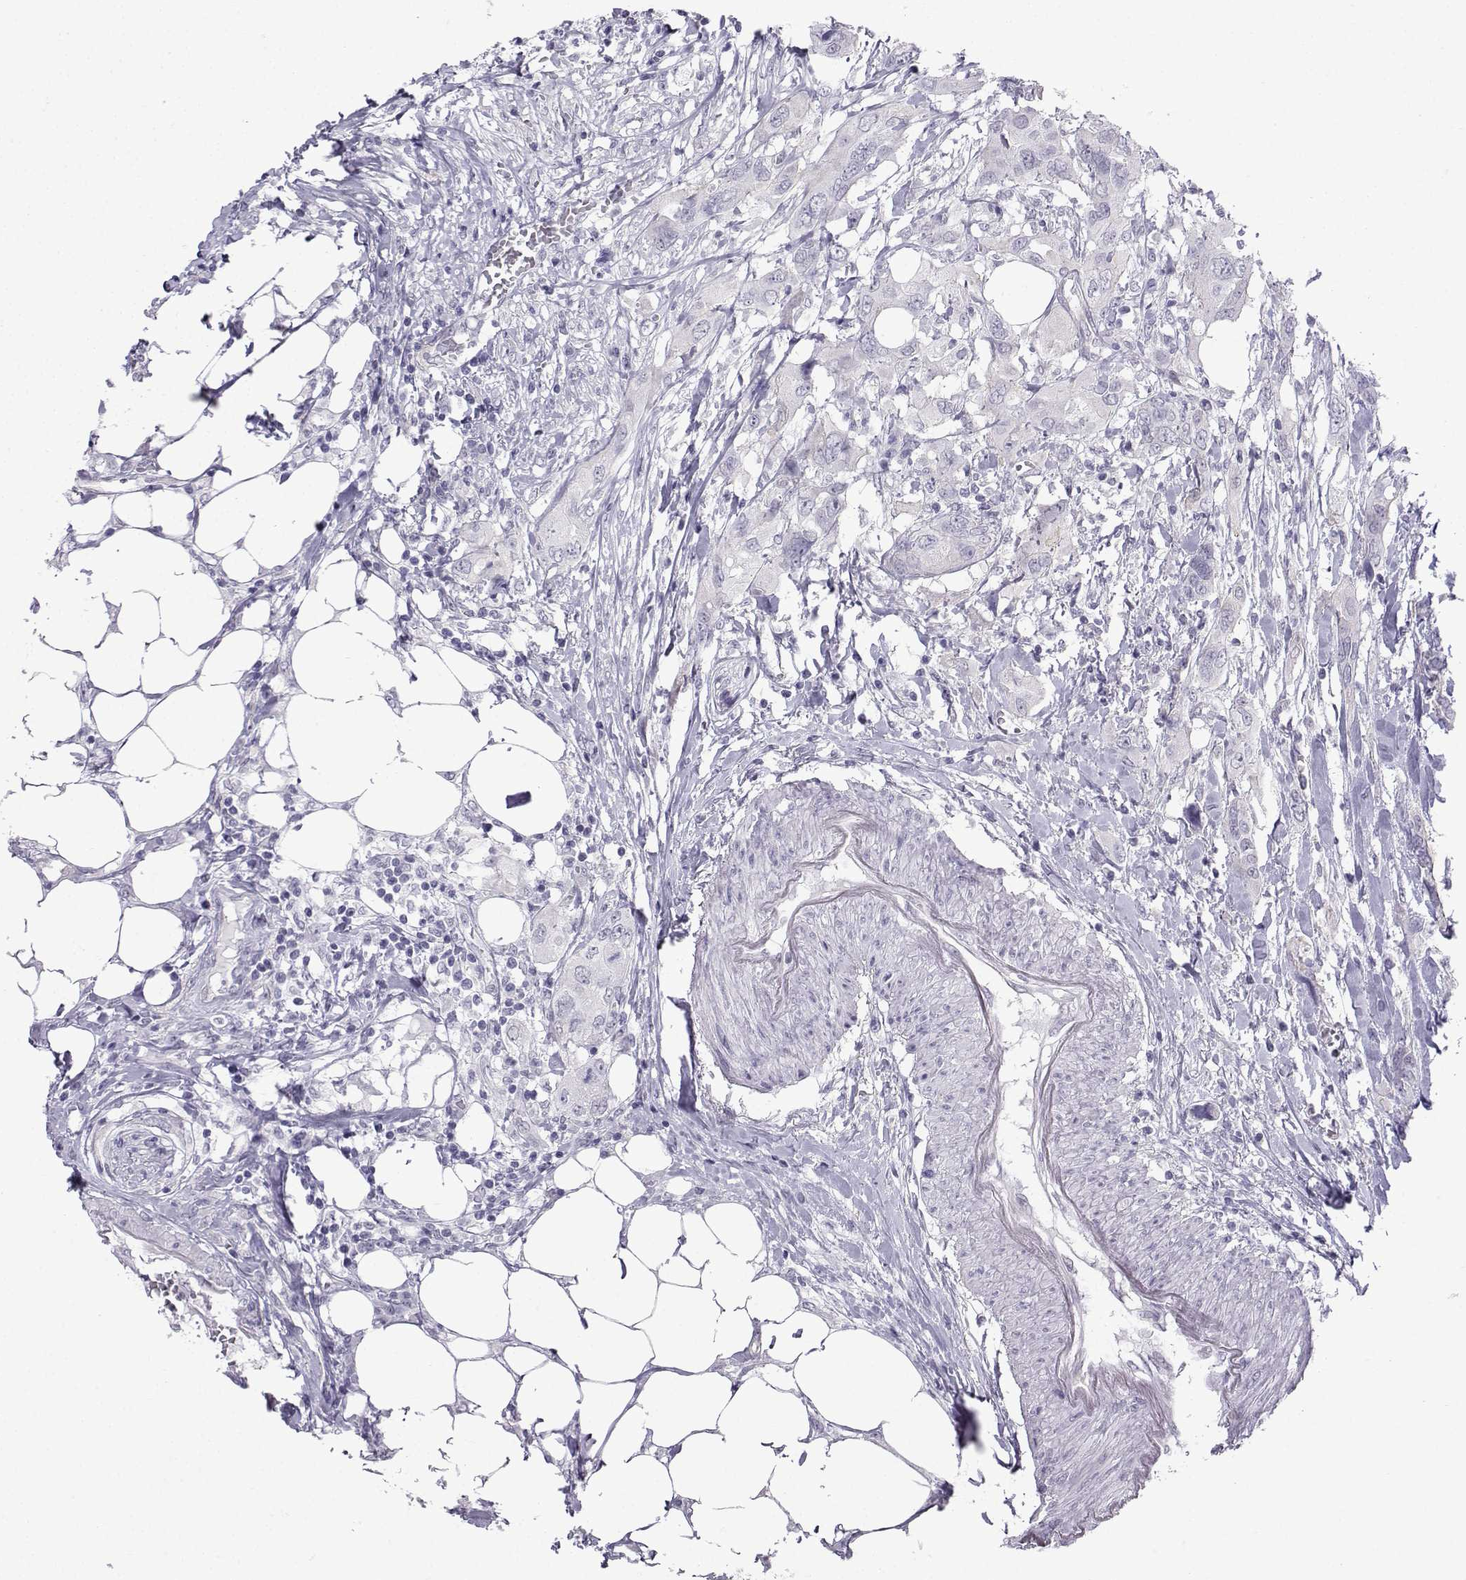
{"staining": {"intensity": "negative", "quantity": "none", "location": "none"}, "tissue": "urothelial cancer", "cell_type": "Tumor cells", "image_type": "cancer", "snomed": [{"axis": "morphology", "description": "Urothelial carcinoma, NOS"}, {"axis": "morphology", "description": "Urothelial carcinoma, High grade"}, {"axis": "topography", "description": "Urinary bladder"}], "caption": "DAB immunohistochemical staining of human urothelial cancer exhibits no significant staining in tumor cells.", "gene": "CFAP53", "patient": {"sex": "male", "age": 63}}